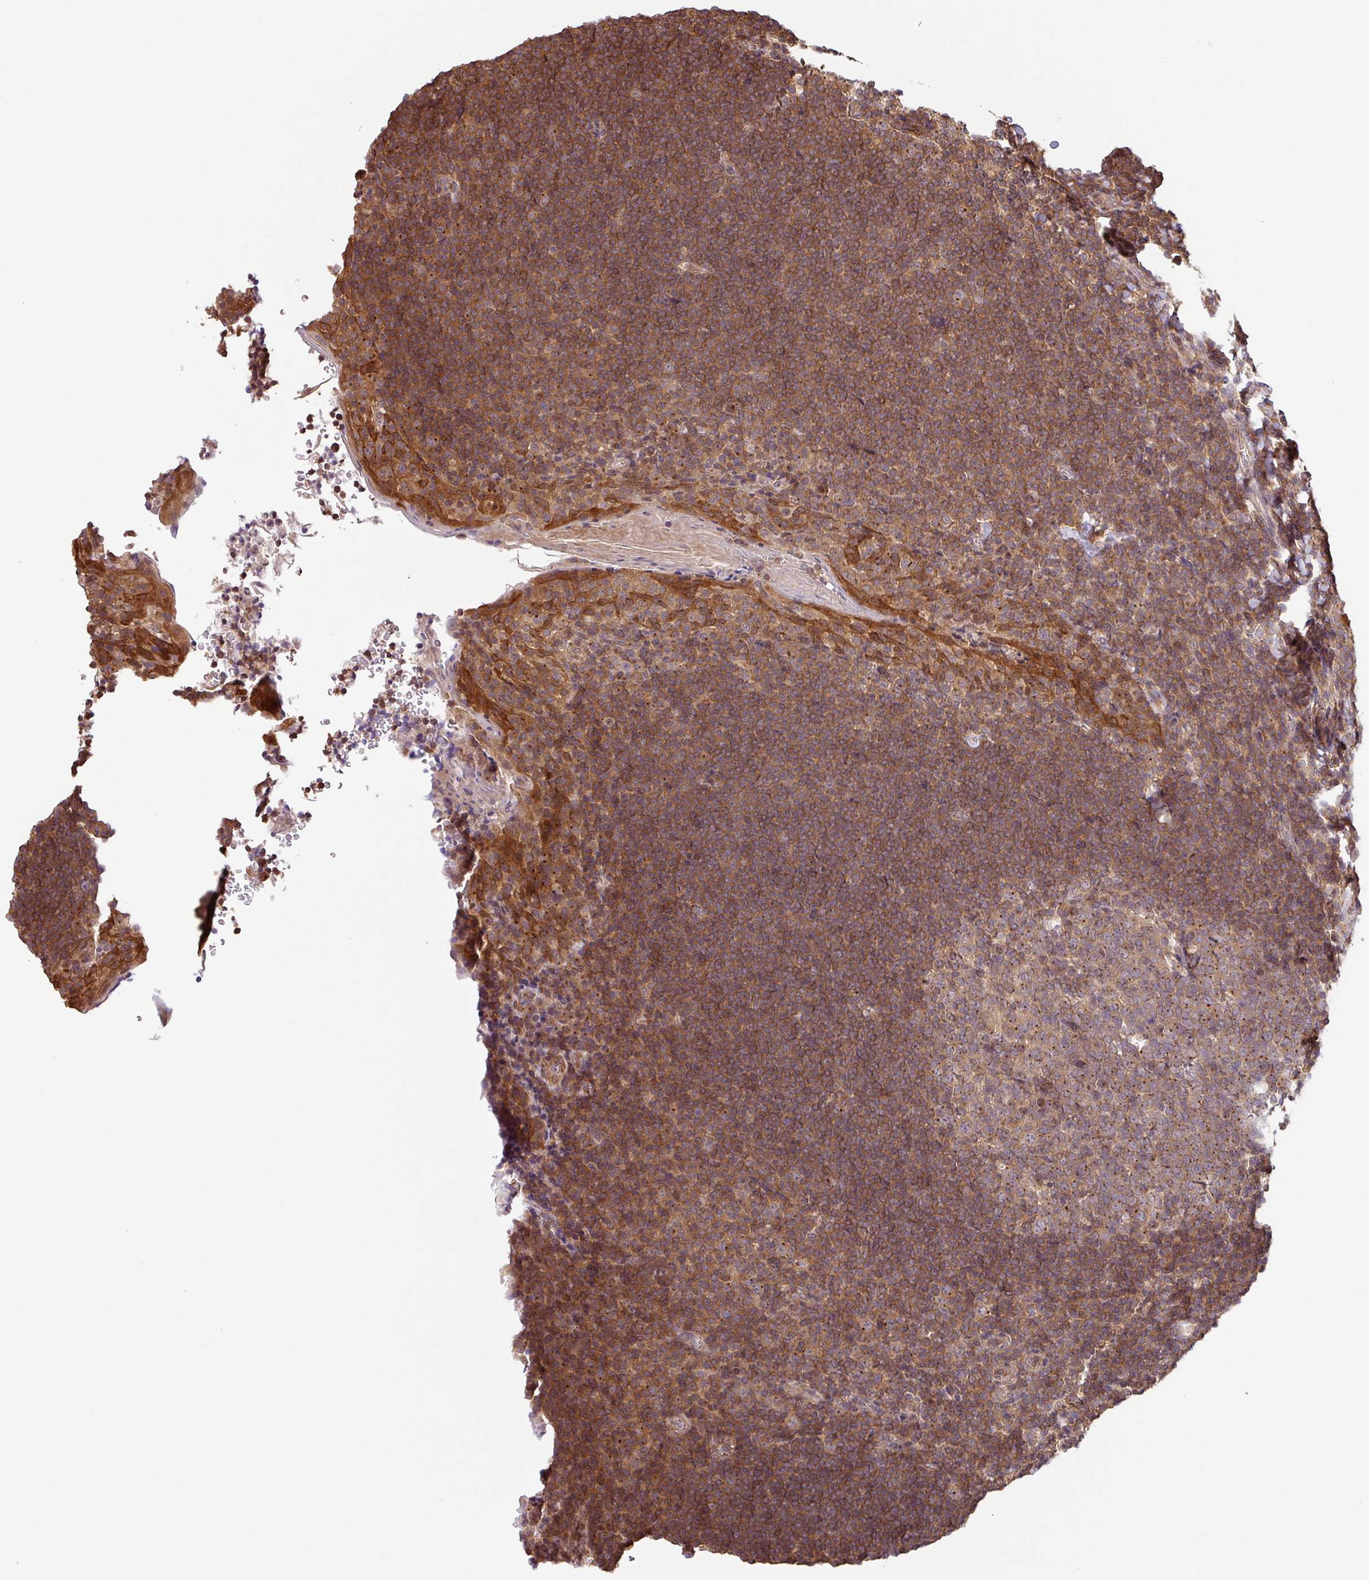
{"staining": {"intensity": "moderate", "quantity": "<25%", "location": "cytoplasmic/membranous"}, "tissue": "tonsil", "cell_type": "Germinal center cells", "image_type": "normal", "snomed": [{"axis": "morphology", "description": "Normal tissue, NOS"}, {"axis": "topography", "description": "Tonsil"}], "caption": "An image of human tonsil stained for a protein shows moderate cytoplasmic/membranous brown staining in germinal center cells. (DAB (3,3'-diaminobenzidine) IHC, brown staining for protein, blue staining for nuclei).", "gene": "SHB", "patient": {"sex": "male", "age": 27}}